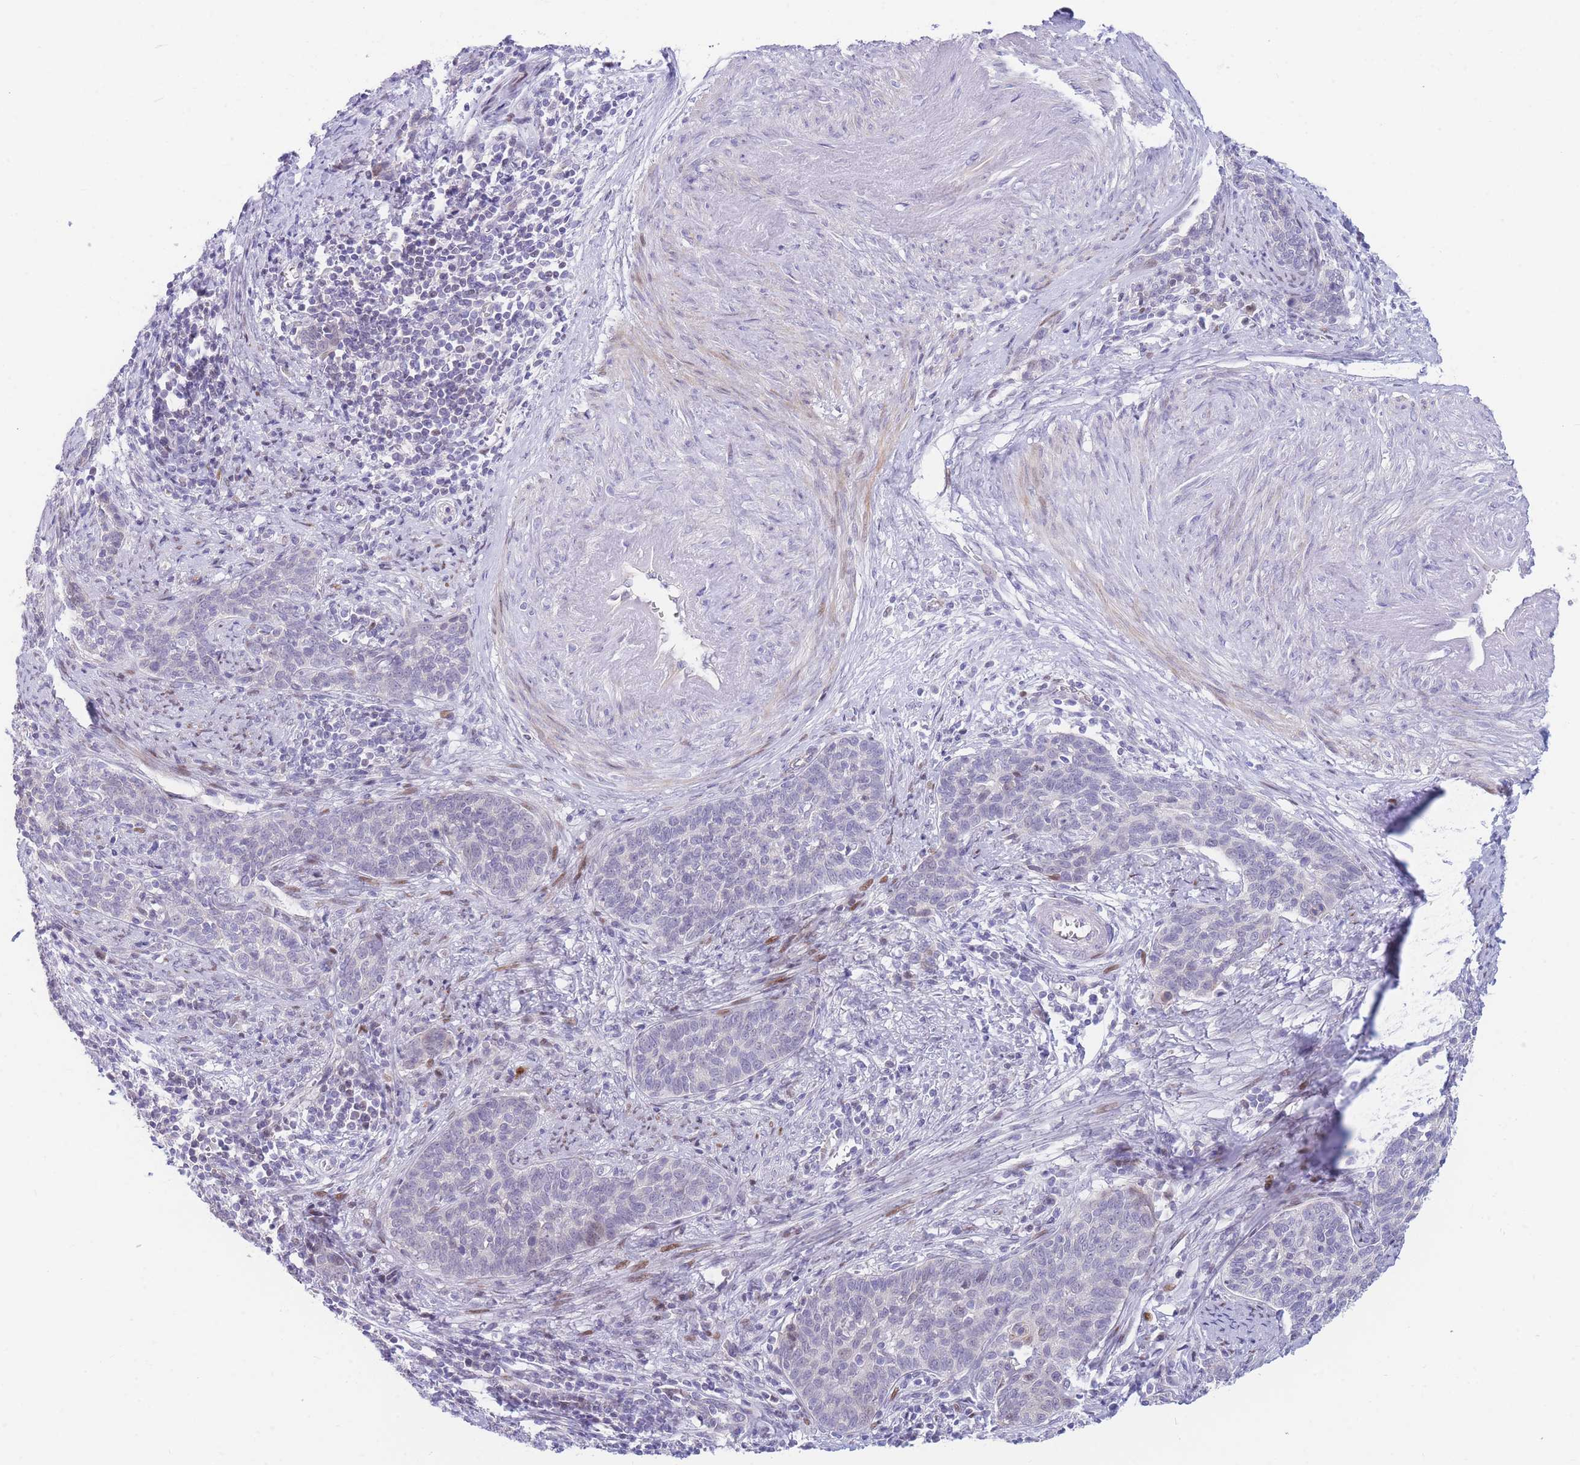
{"staining": {"intensity": "negative", "quantity": "none", "location": "none"}, "tissue": "cervical cancer", "cell_type": "Tumor cells", "image_type": "cancer", "snomed": [{"axis": "morphology", "description": "Squamous cell carcinoma, NOS"}, {"axis": "topography", "description": "Cervix"}], "caption": "Immunohistochemistry of human squamous cell carcinoma (cervical) exhibits no positivity in tumor cells.", "gene": "SHCBP1", "patient": {"sex": "female", "age": 39}}